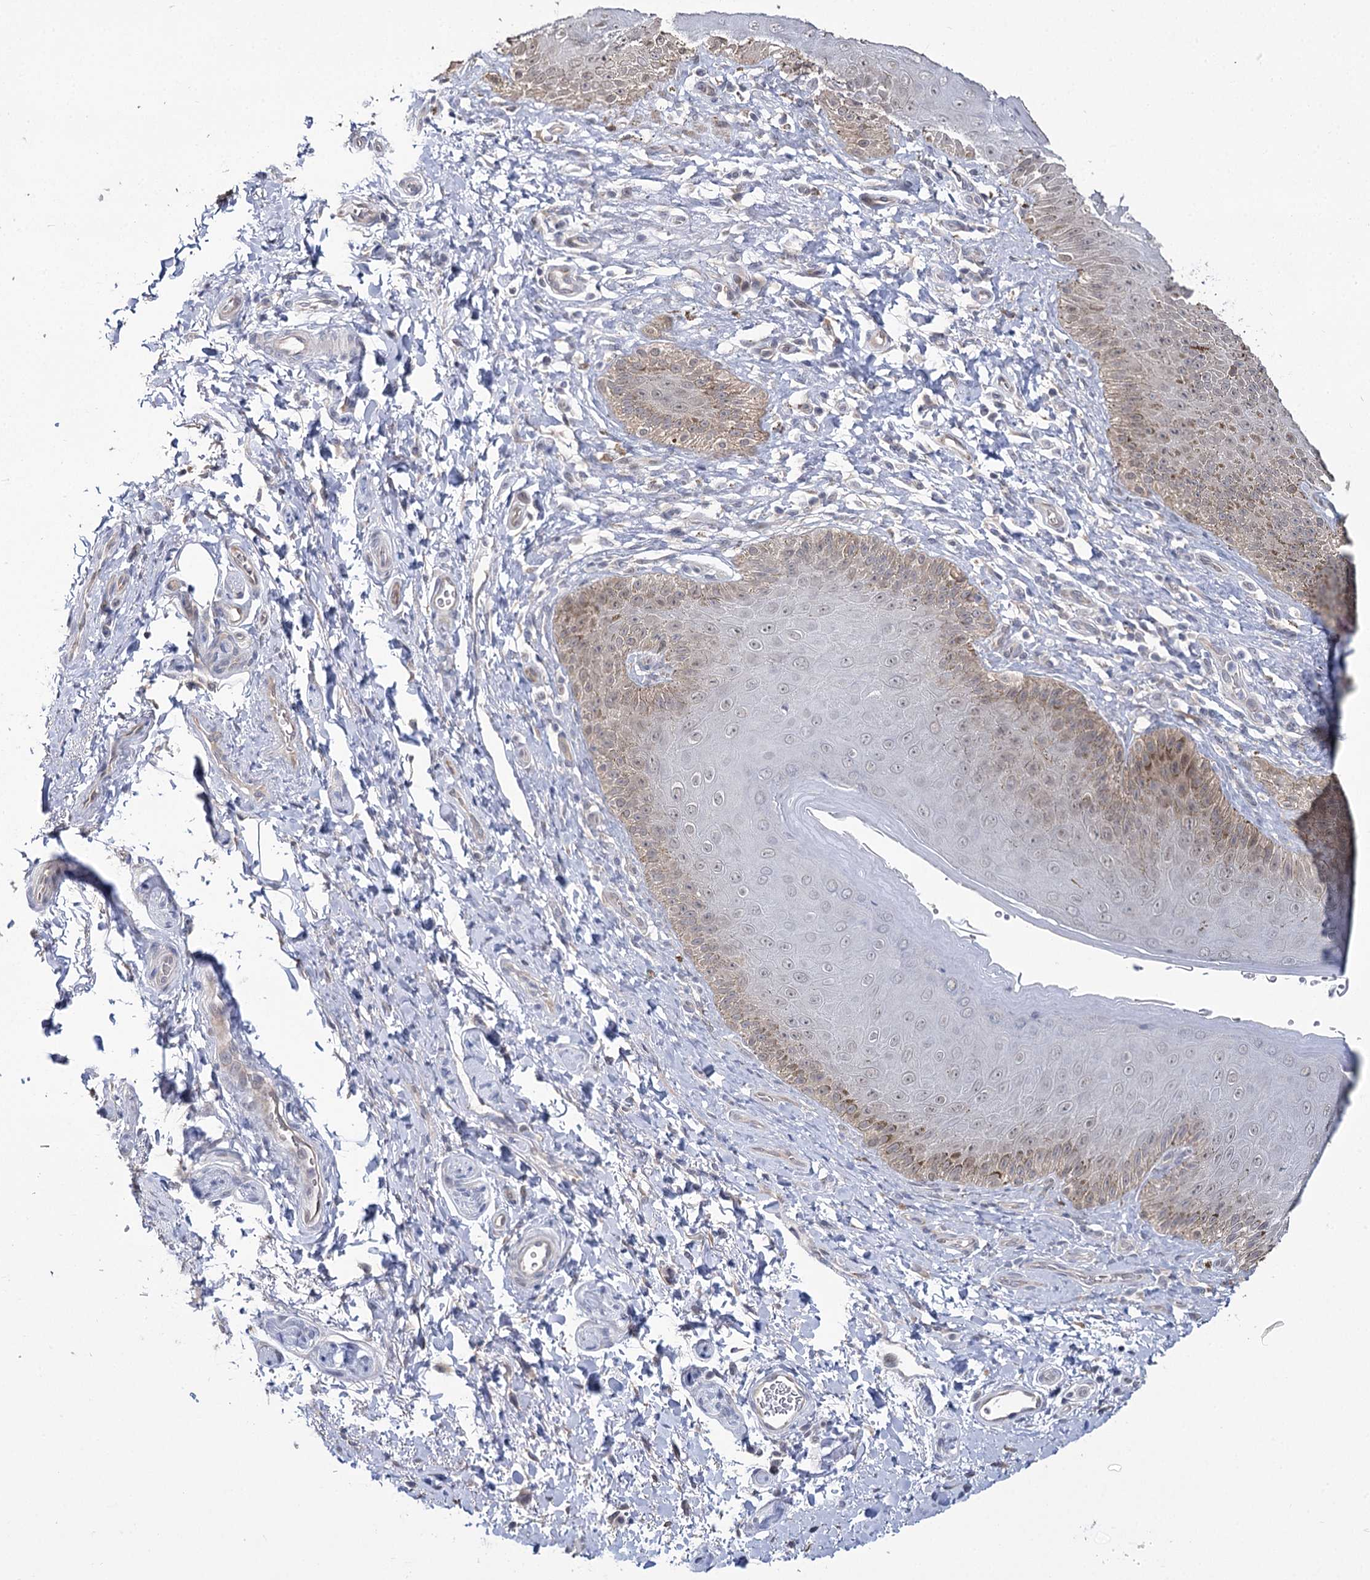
{"staining": {"intensity": "weak", "quantity": "<25%", "location": "cytoplasmic/membranous"}, "tissue": "skin", "cell_type": "Epidermal cells", "image_type": "normal", "snomed": [{"axis": "morphology", "description": "Normal tissue, NOS"}, {"axis": "topography", "description": "Anal"}], "caption": "The micrograph shows no staining of epidermal cells in unremarkable skin.", "gene": "PHYHIPL", "patient": {"sex": "male", "age": 44}}